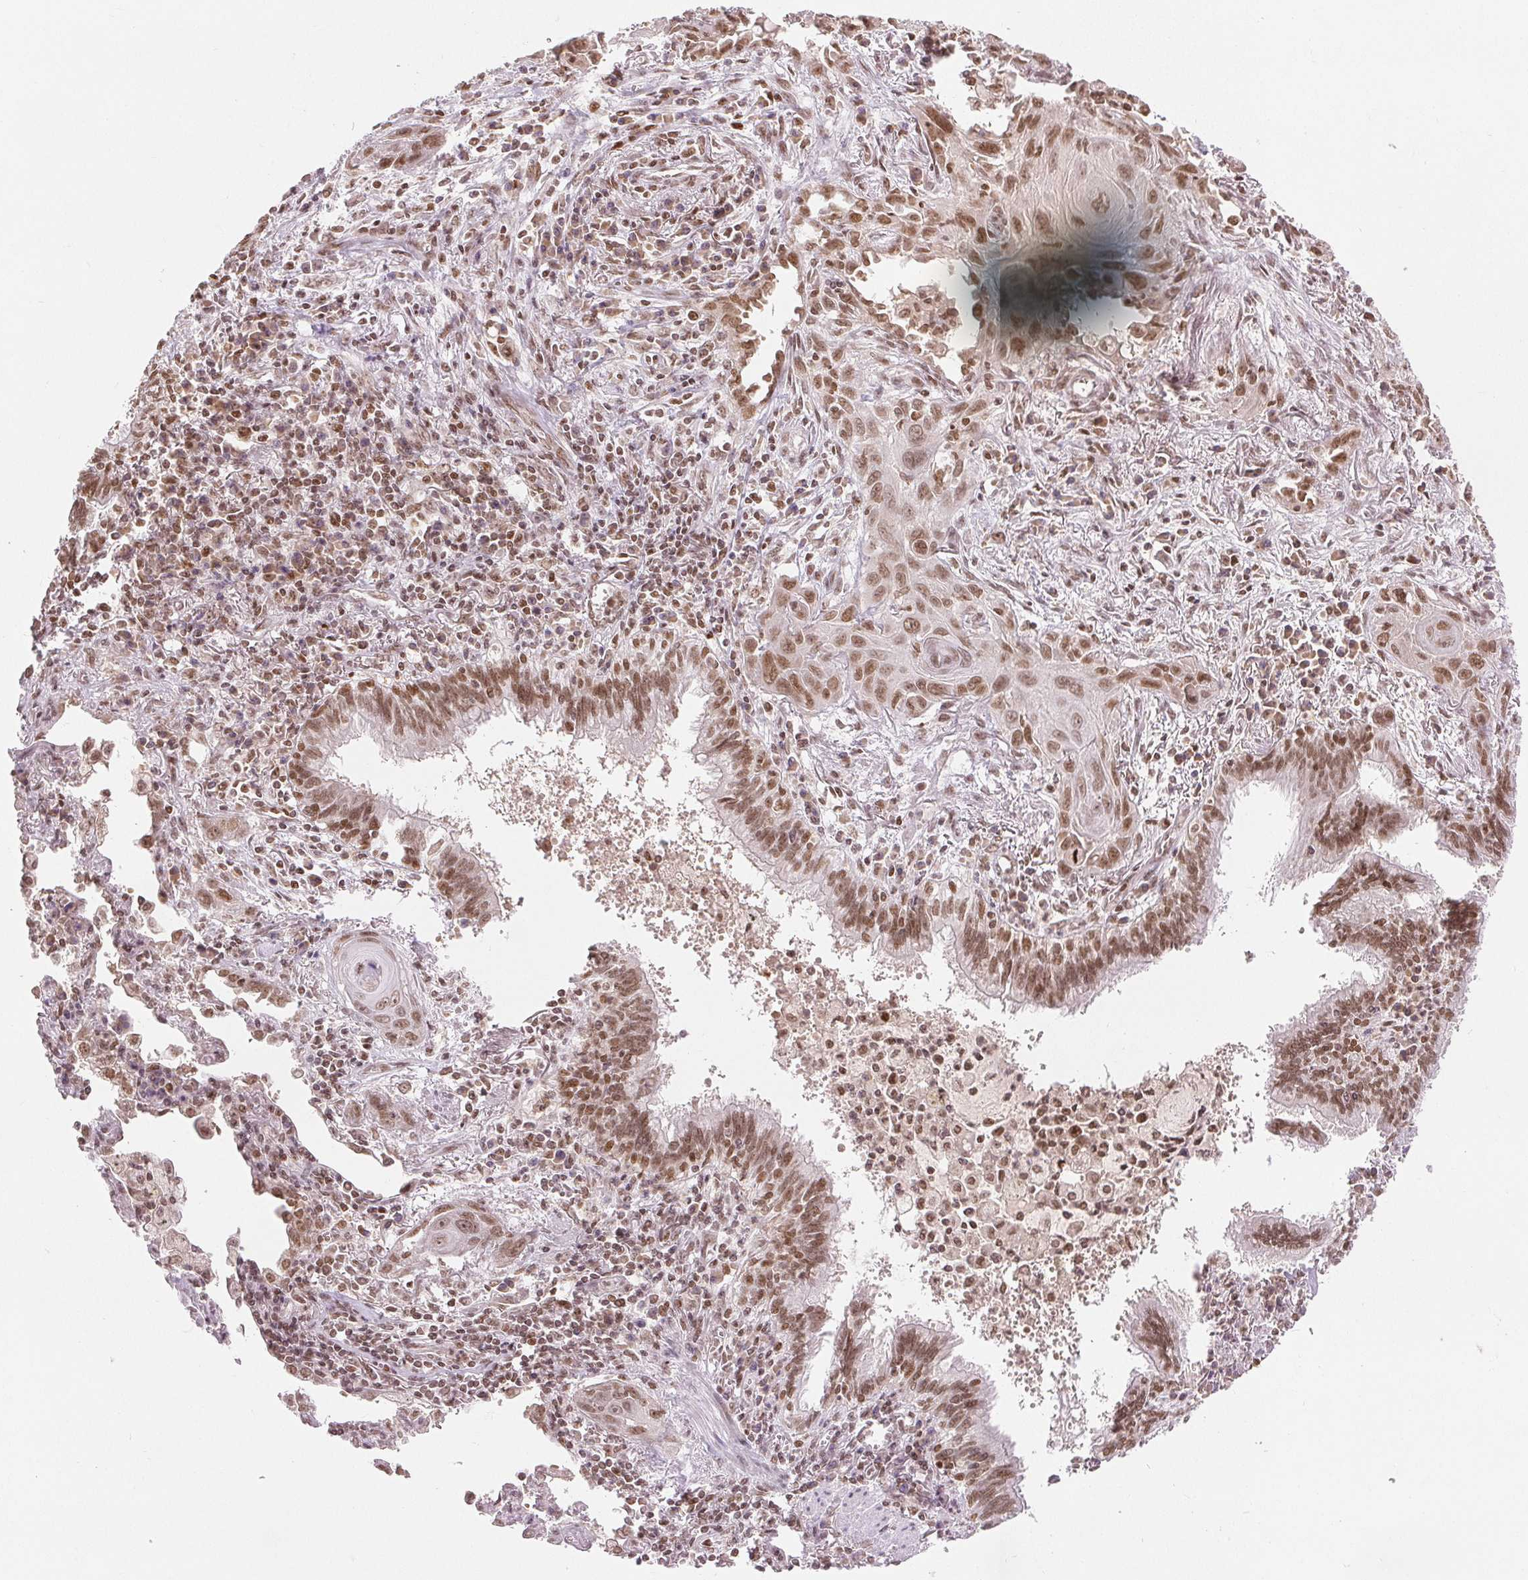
{"staining": {"intensity": "moderate", "quantity": ">75%", "location": "nuclear"}, "tissue": "lung cancer", "cell_type": "Tumor cells", "image_type": "cancer", "snomed": [{"axis": "morphology", "description": "Squamous cell carcinoma, NOS"}, {"axis": "topography", "description": "Lung"}], "caption": "Immunohistochemistry (IHC) histopathology image of human lung squamous cell carcinoma stained for a protein (brown), which demonstrates medium levels of moderate nuclear expression in about >75% of tumor cells.", "gene": "DEK", "patient": {"sex": "male", "age": 79}}